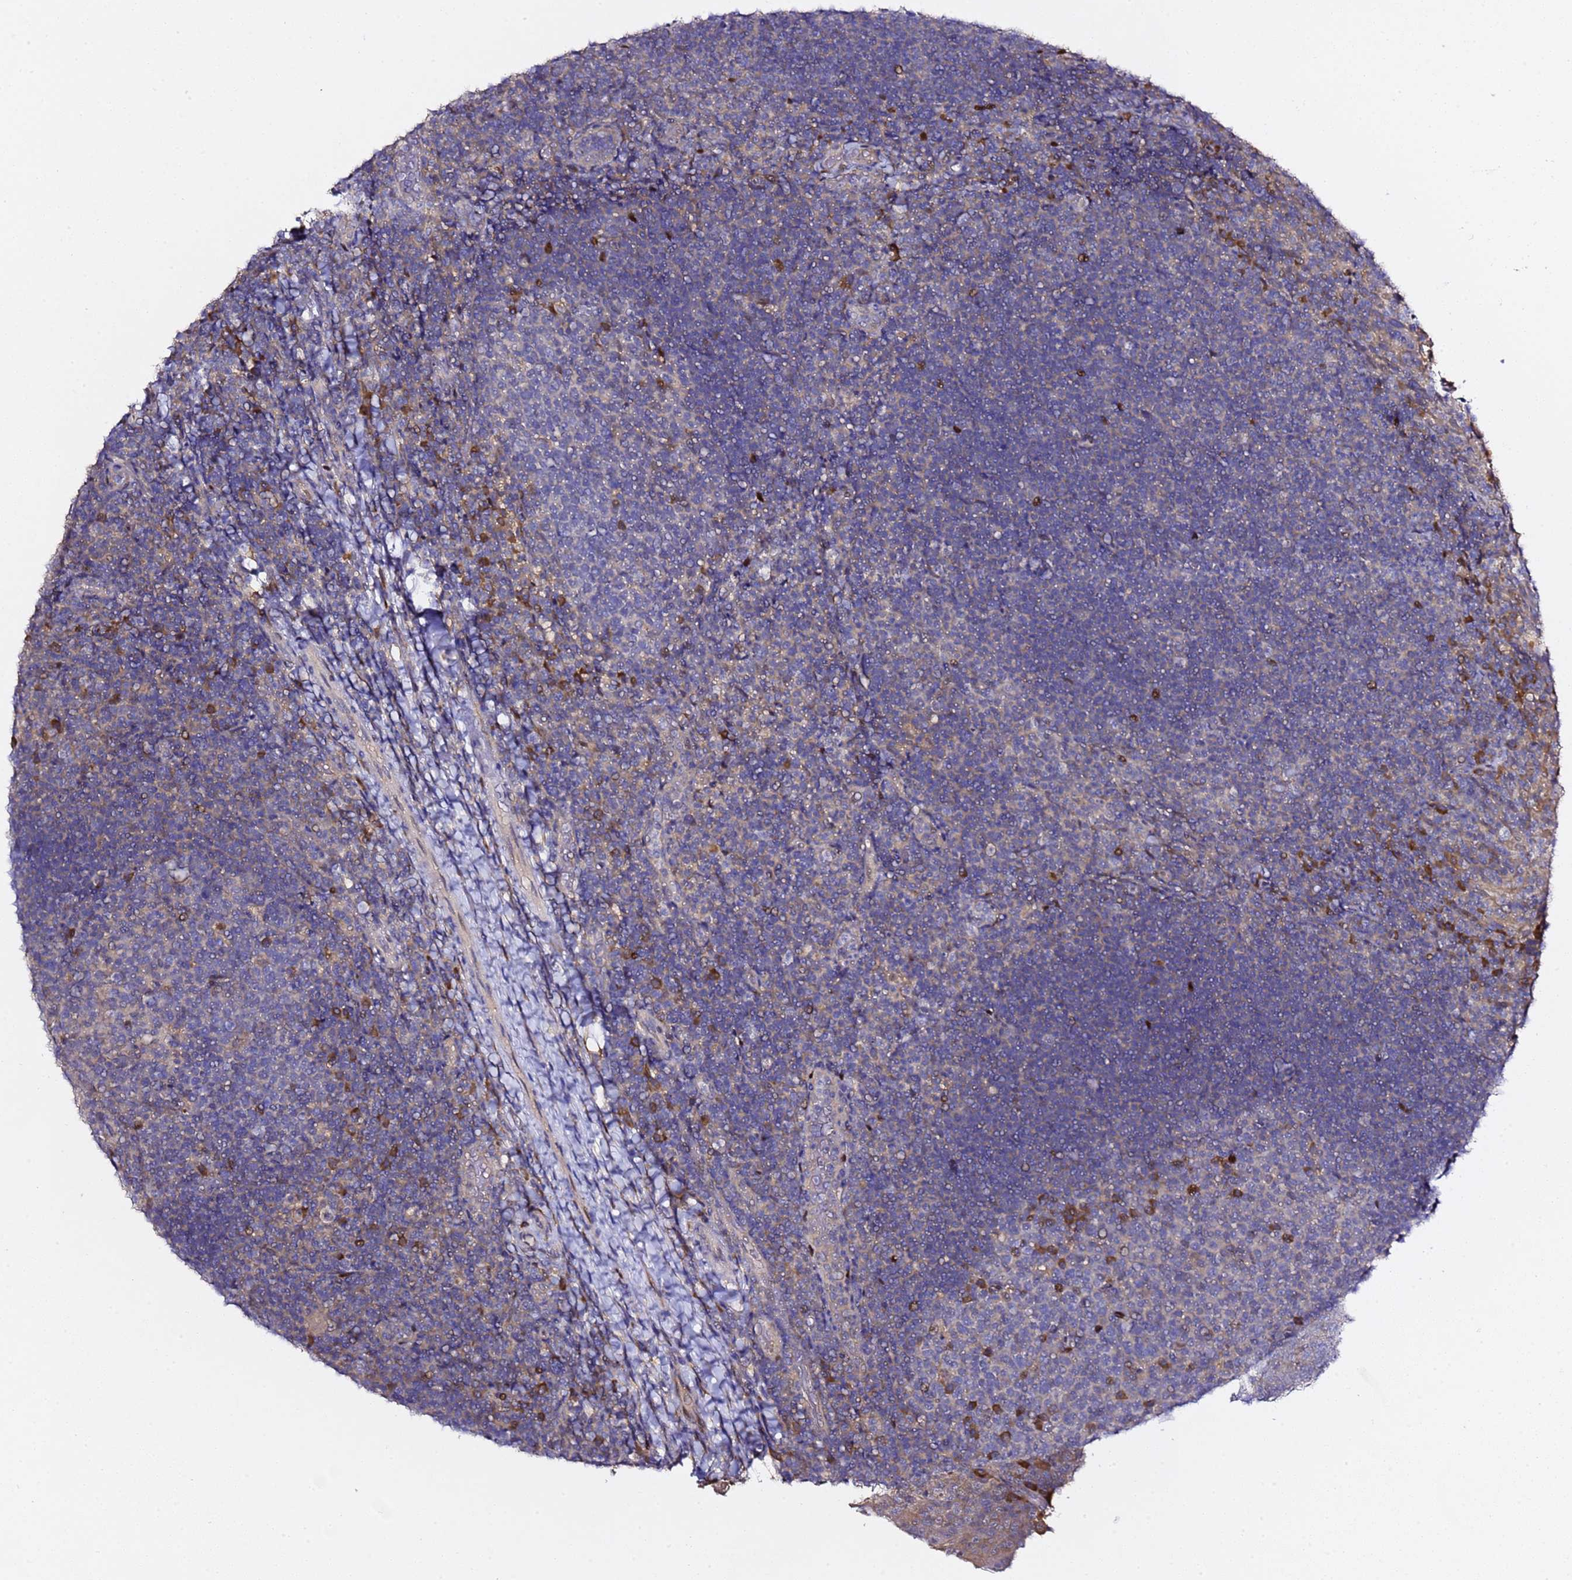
{"staining": {"intensity": "moderate", "quantity": "<25%", "location": "cytoplasmic/membranous"}, "tissue": "tonsil", "cell_type": "Germinal center cells", "image_type": "normal", "snomed": [{"axis": "morphology", "description": "Normal tissue, NOS"}, {"axis": "topography", "description": "Tonsil"}], "caption": "Protein analysis of benign tonsil displays moderate cytoplasmic/membranous staining in about <25% of germinal center cells.", "gene": "ALG3", "patient": {"sex": "female", "age": 10}}